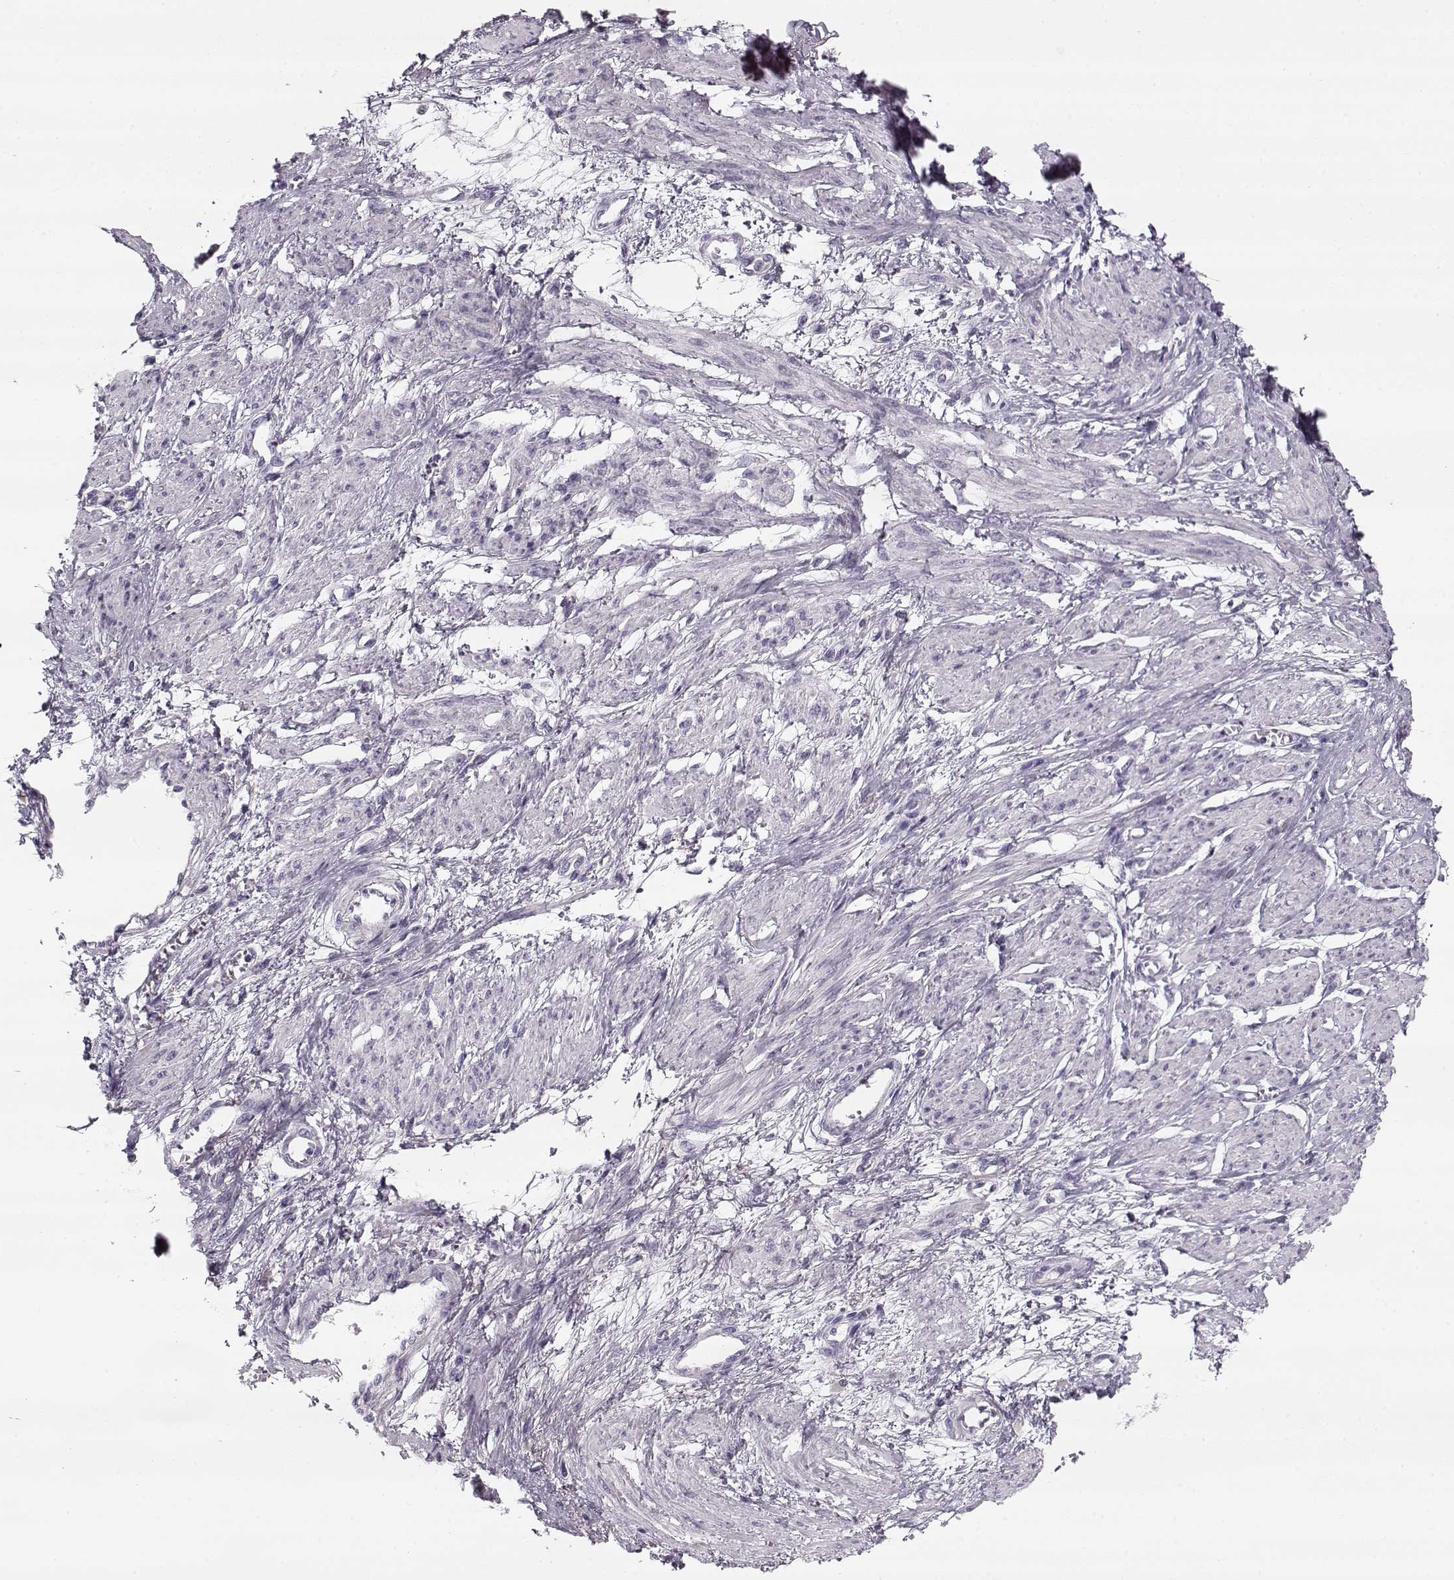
{"staining": {"intensity": "negative", "quantity": "none", "location": "none"}, "tissue": "smooth muscle", "cell_type": "Smooth muscle cells", "image_type": "normal", "snomed": [{"axis": "morphology", "description": "Normal tissue, NOS"}, {"axis": "topography", "description": "Smooth muscle"}, {"axis": "topography", "description": "Uterus"}], "caption": "Immunohistochemistry (IHC) photomicrograph of benign human smooth muscle stained for a protein (brown), which demonstrates no positivity in smooth muscle cells.", "gene": "PNMT", "patient": {"sex": "female", "age": 39}}